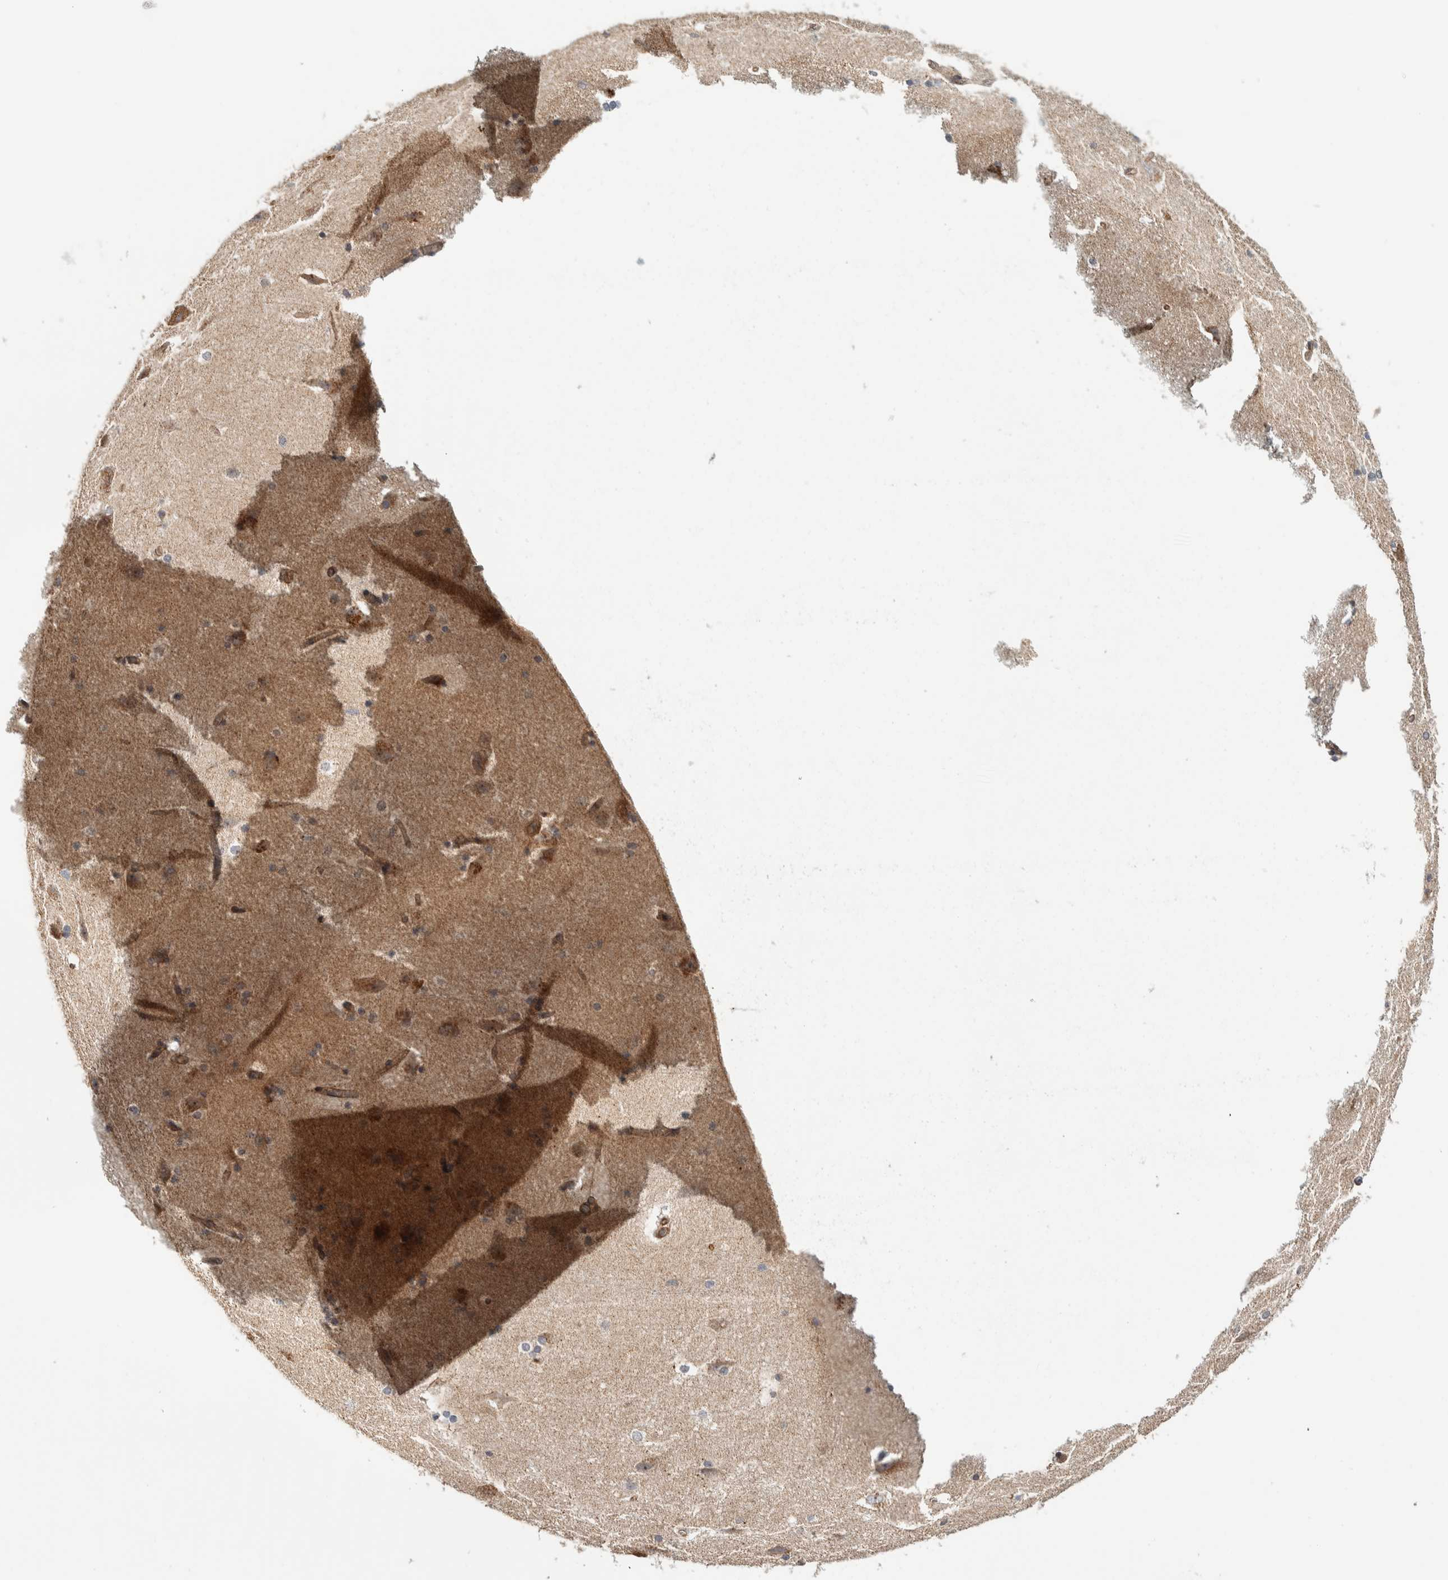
{"staining": {"intensity": "negative", "quantity": "none", "location": "none"}, "tissue": "cerebral cortex", "cell_type": "Endothelial cells", "image_type": "normal", "snomed": [{"axis": "morphology", "description": "Normal tissue, NOS"}, {"axis": "topography", "description": "Cerebral cortex"}, {"axis": "topography", "description": "Hippocampus"}], "caption": "IHC photomicrograph of benign human cerebral cortex stained for a protein (brown), which shows no expression in endothelial cells. (IHC, brightfield microscopy, high magnification).", "gene": "CHMP4C", "patient": {"sex": "female", "age": 19}}